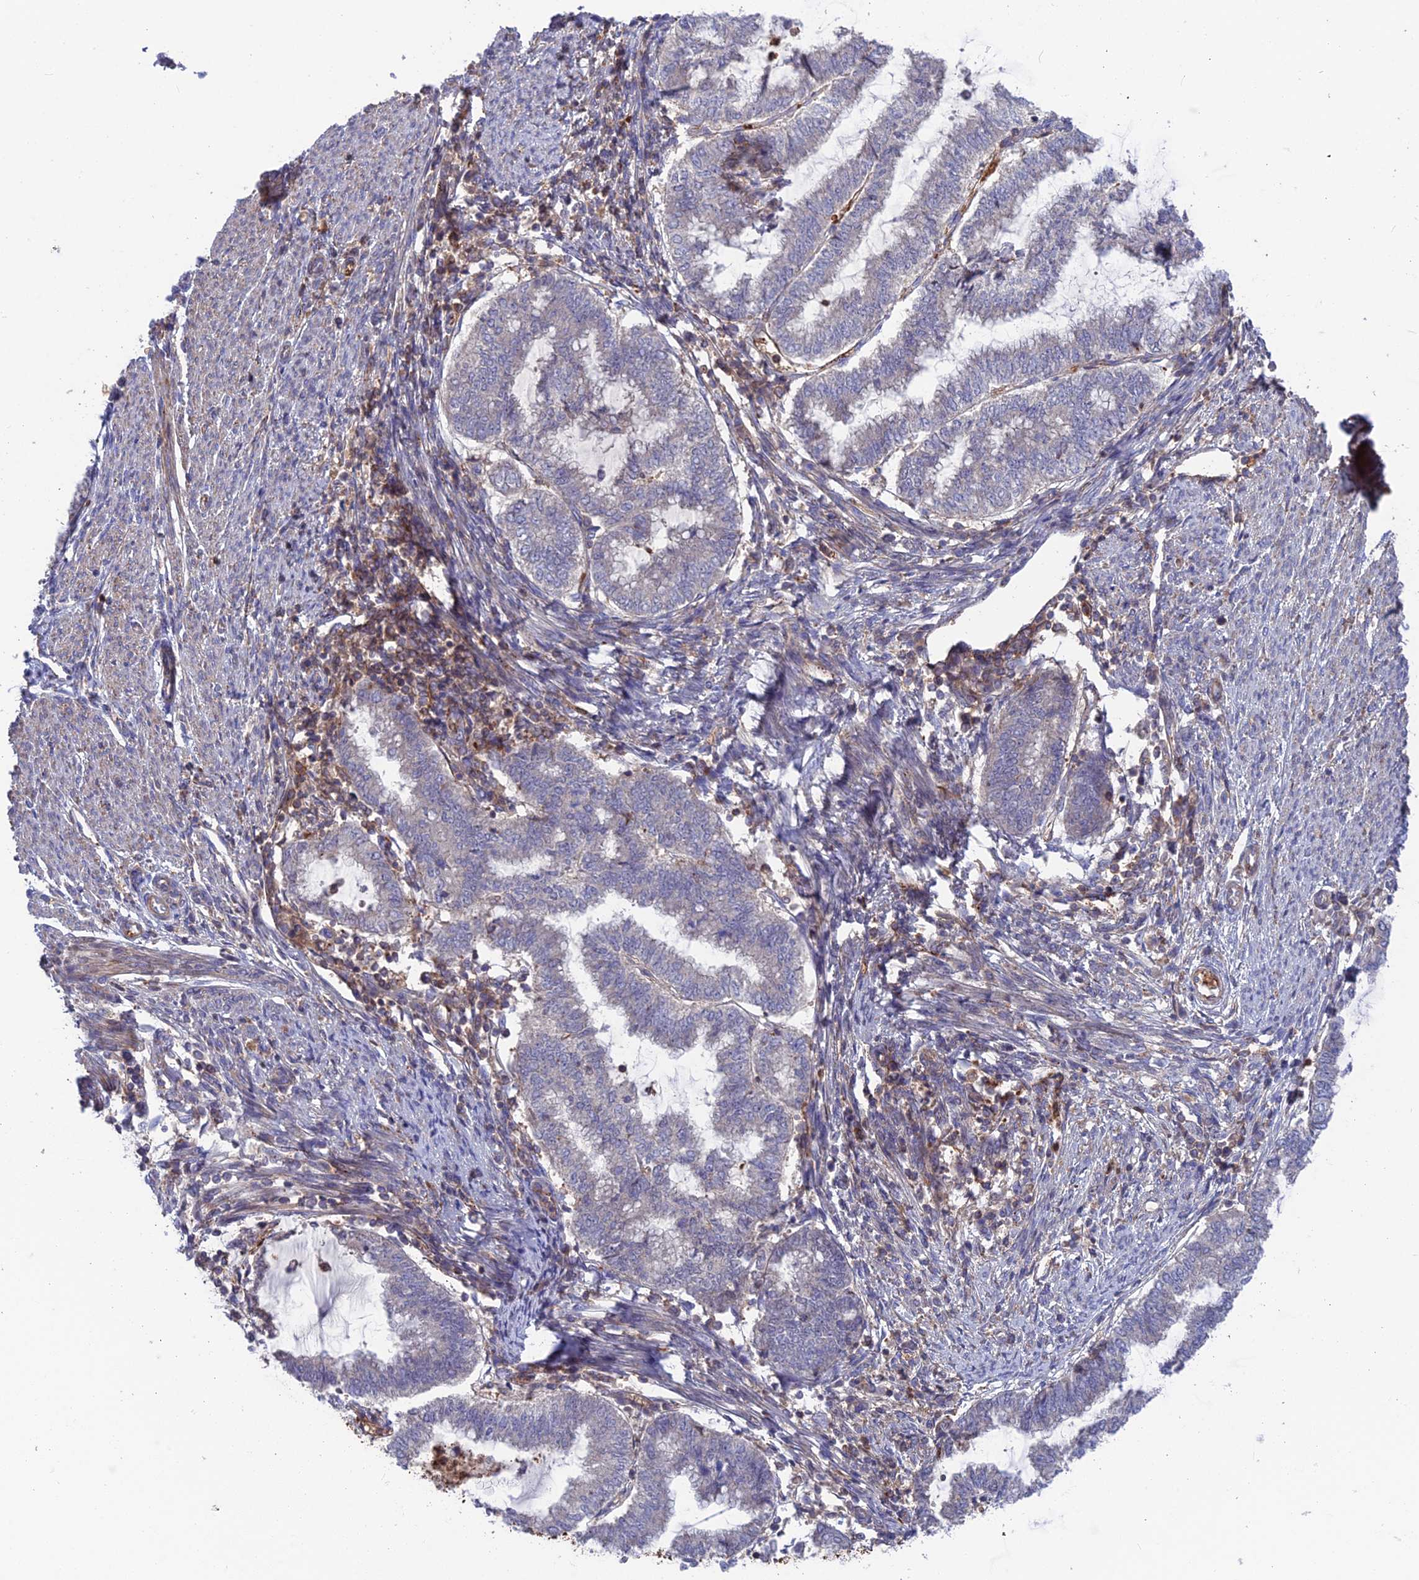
{"staining": {"intensity": "negative", "quantity": "none", "location": "none"}, "tissue": "endometrial cancer", "cell_type": "Tumor cells", "image_type": "cancer", "snomed": [{"axis": "morphology", "description": "Adenocarcinoma, NOS"}, {"axis": "topography", "description": "Endometrium"}], "caption": "Endometrial cancer was stained to show a protein in brown. There is no significant staining in tumor cells.", "gene": "CPNE7", "patient": {"sex": "female", "age": 79}}